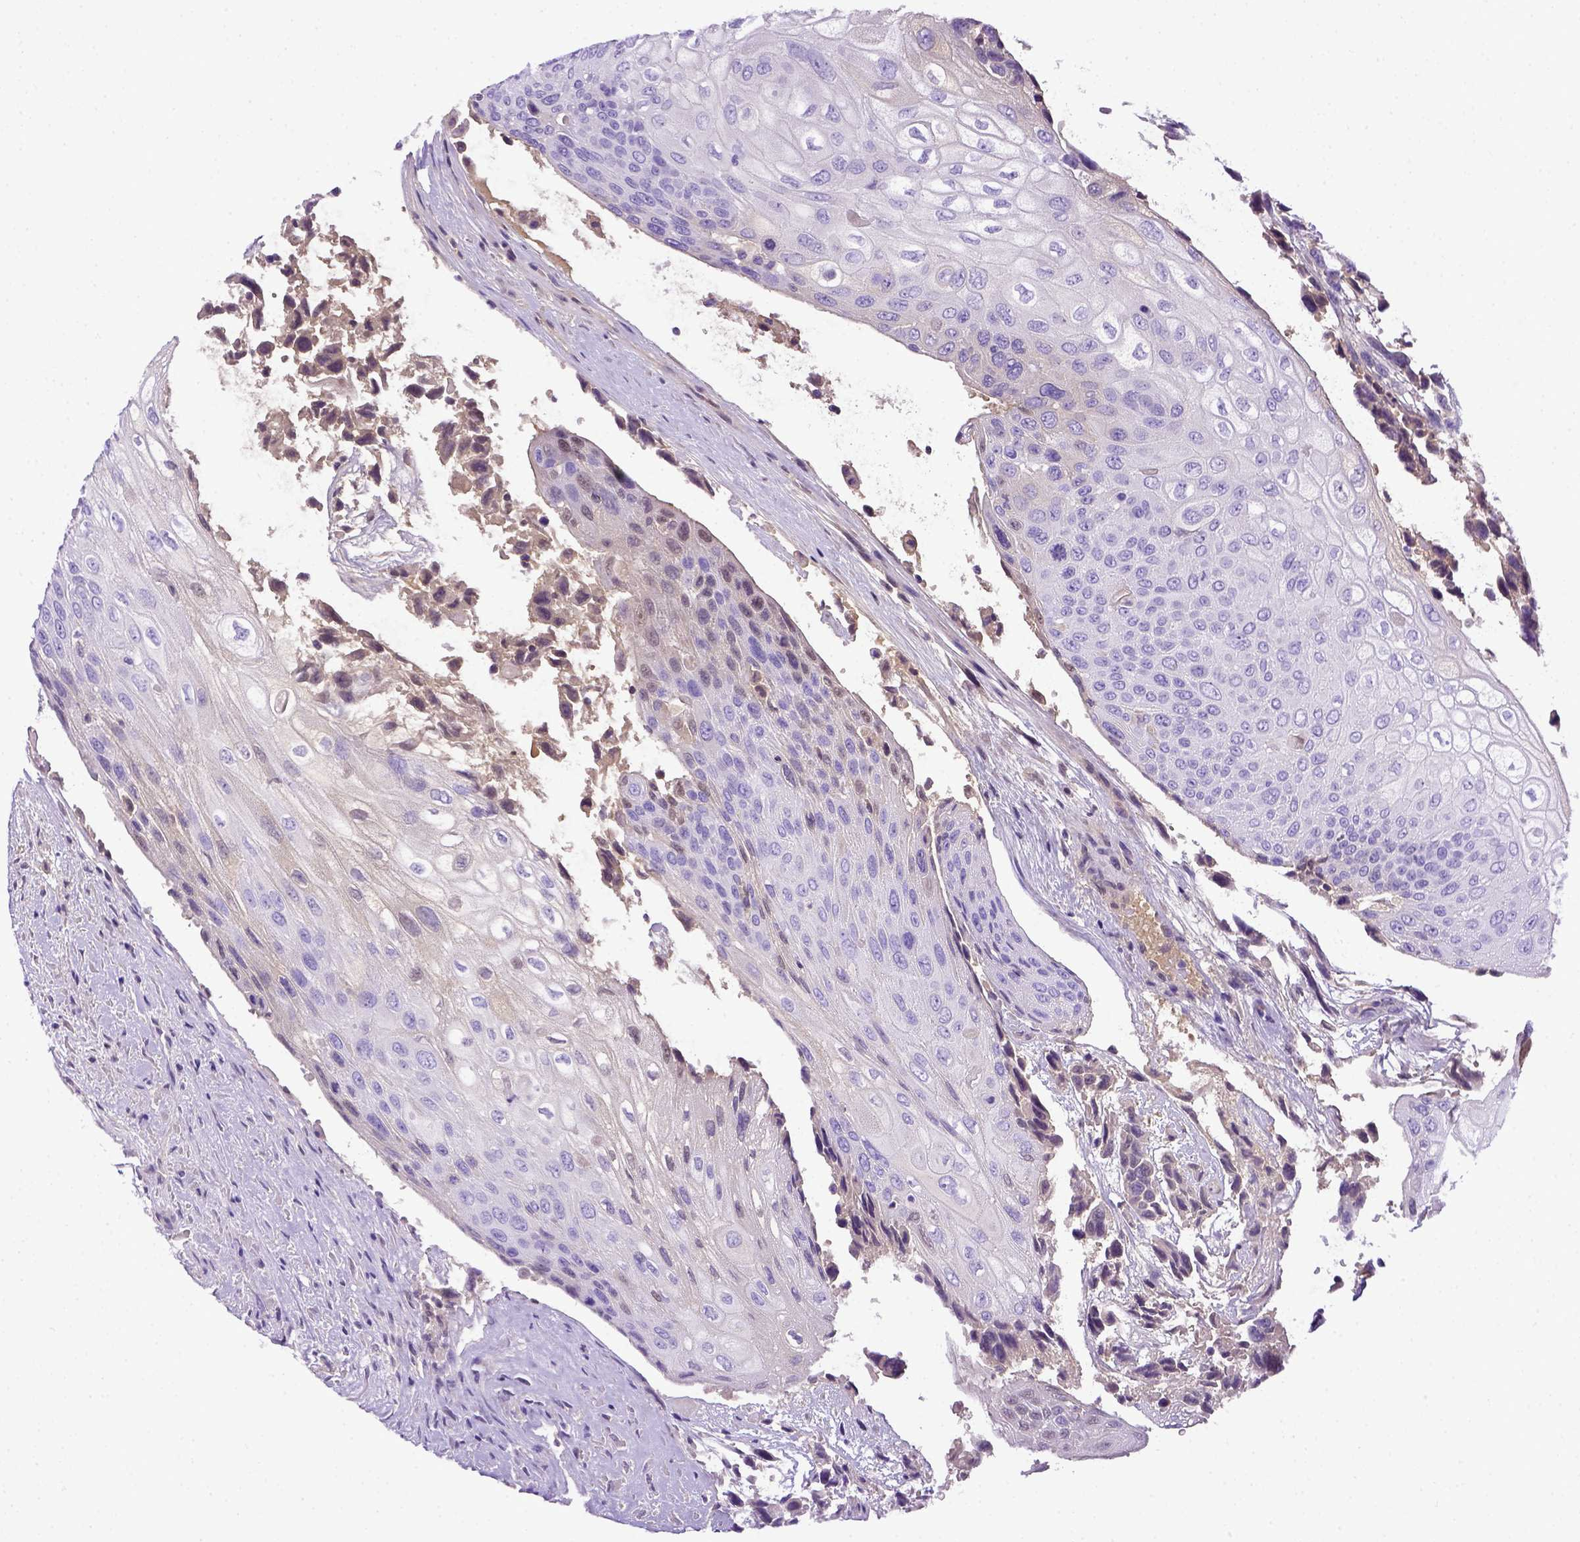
{"staining": {"intensity": "negative", "quantity": "none", "location": "none"}, "tissue": "urothelial cancer", "cell_type": "Tumor cells", "image_type": "cancer", "snomed": [{"axis": "morphology", "description": "Urothelial carcinoma, High grade"}, {"axis": "topography", "description": "Urinary bladder"}], "caption": "The photomicrograph demonstrates no significant positivity in tumor cells of high-grade urothelial carcinoma.", "gene": "ITIH4", "patient": {"sex": "female", "age": 70}}